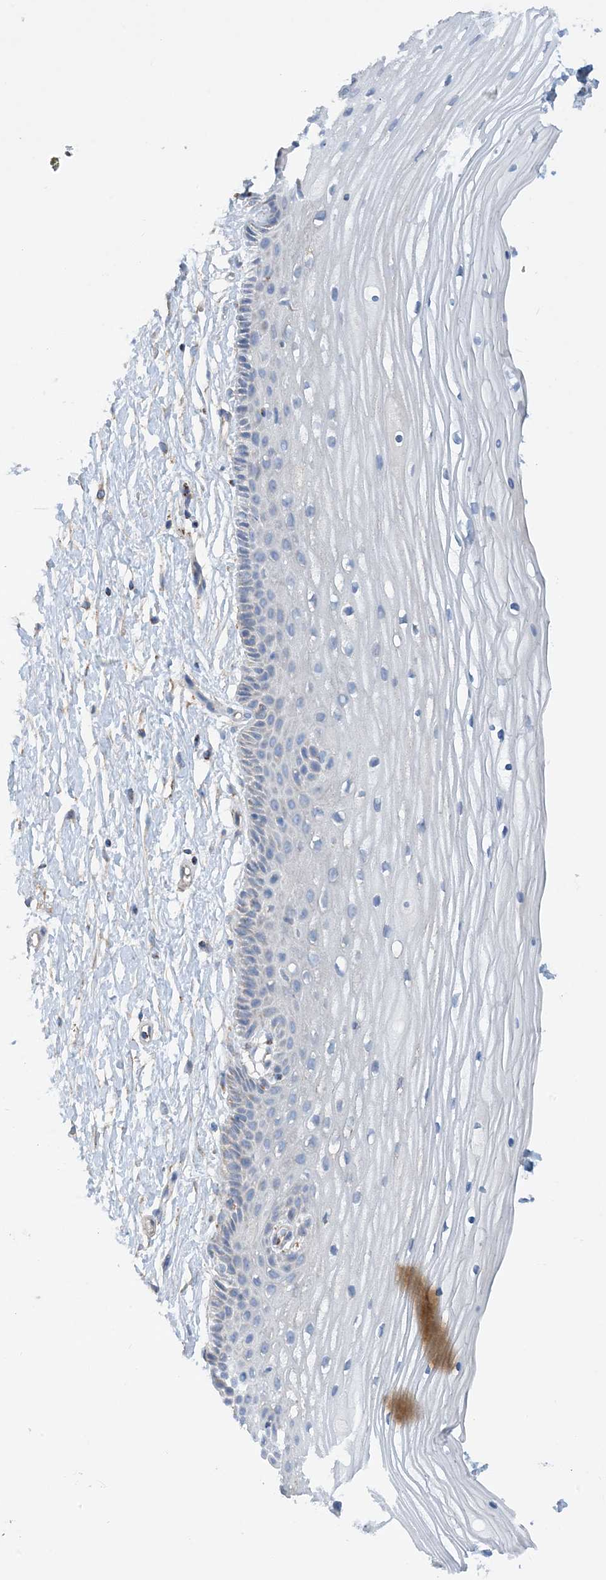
{"staining": {"intensity": "moderate", "quantity": "<25%", "location": "cytoplasmic/membranous"}, "tissue": "vagina", "cell_type": "Squamous epithelial cells", "image_type": "normal", "snomed": [{"axis": "morphology", "description": "Normal tissue, NOS"}, {"axis": "topography", "description": "Vagina"}, {"axis": "topography", "description": "Cervix"}], "caption": "Squamous epithelial cells show low levels of moderate cytoplasmic/membranous positivity in about <25% of cells in unremarkable human vagina.", "gene": "PHOSPHO2", "patient": {"sex": "female", "age": 40}}